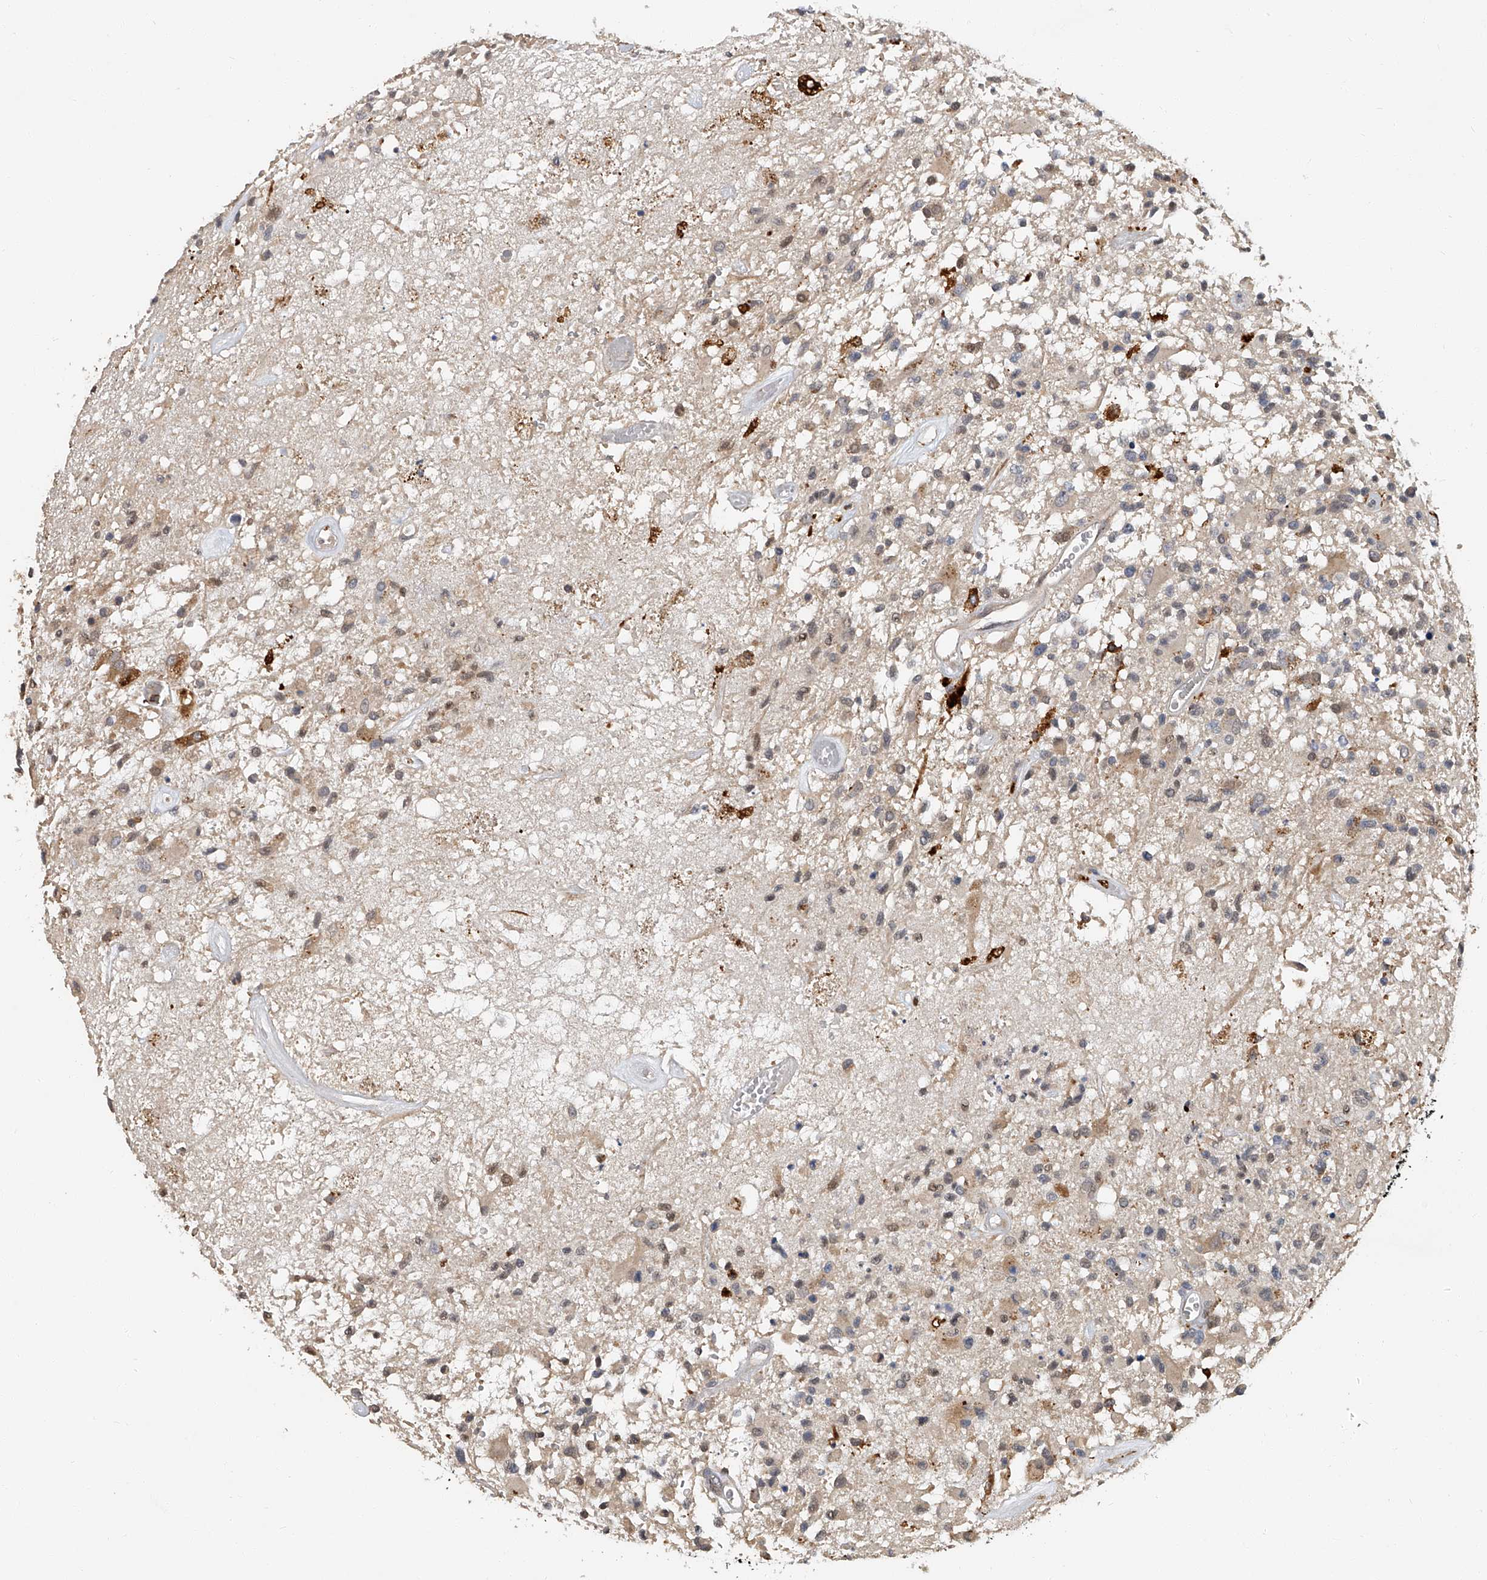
{"staining": {"intensity": "negative", "quantity": "none", "location": "none"}, "tissue": "glioma", "cell_type": "Tumor cells", "image_type": "cancer", "snomed": [{"axis": "morphology", "description": "Glioma, malignant, High grade"}, {"axis": "morphology", "description": "Glioblastoma, NOS"}, {"axis": "topography", "description": "Brain"}], "caption": "A photomicrograph of human glioma is negative for staining in tumor cells.", "gene": "JAG2", "patient": {"sex": "male", "age": 60}}